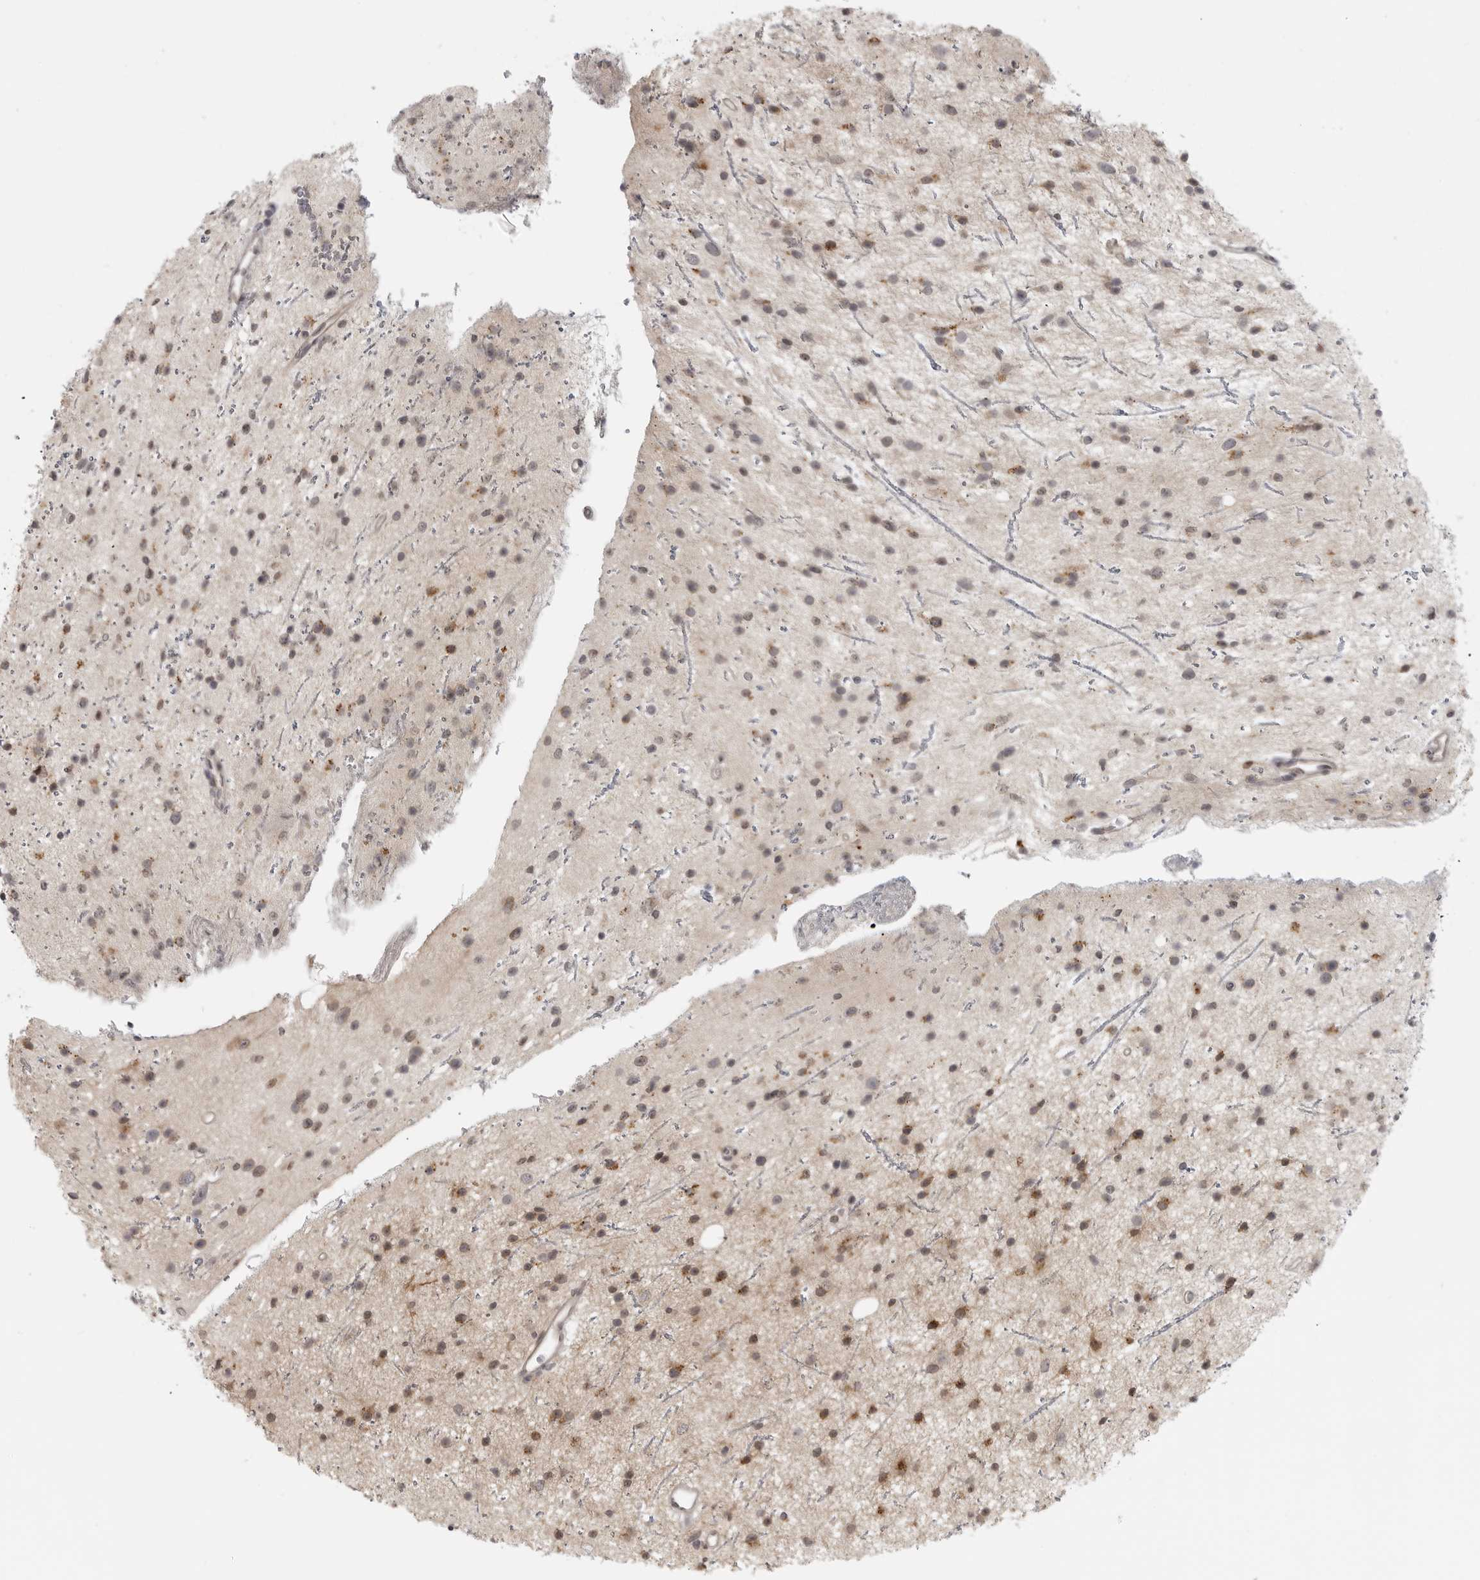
{"staining": {"intensity": "weak", "quantity": ">75%", "location": "cytoplasmic/membranous,nuclear"}, "tissue": "glioma", "cell_type": "Tumor cells", "image_type": "cancer", "snomed": [{"axis": "morphology", "description": "Glioma, malignant, Low grade"}, {"axis": "topography", "description": "Cerebral cortex"}], "caption": "Glioma stained with immunohistochemistry shows weak cytoplasmic/membranous and nuclear staining in approximately >75% of tumor cells.", "gene": "CTIF", "patient": {"sex": "female", "age": 39}}